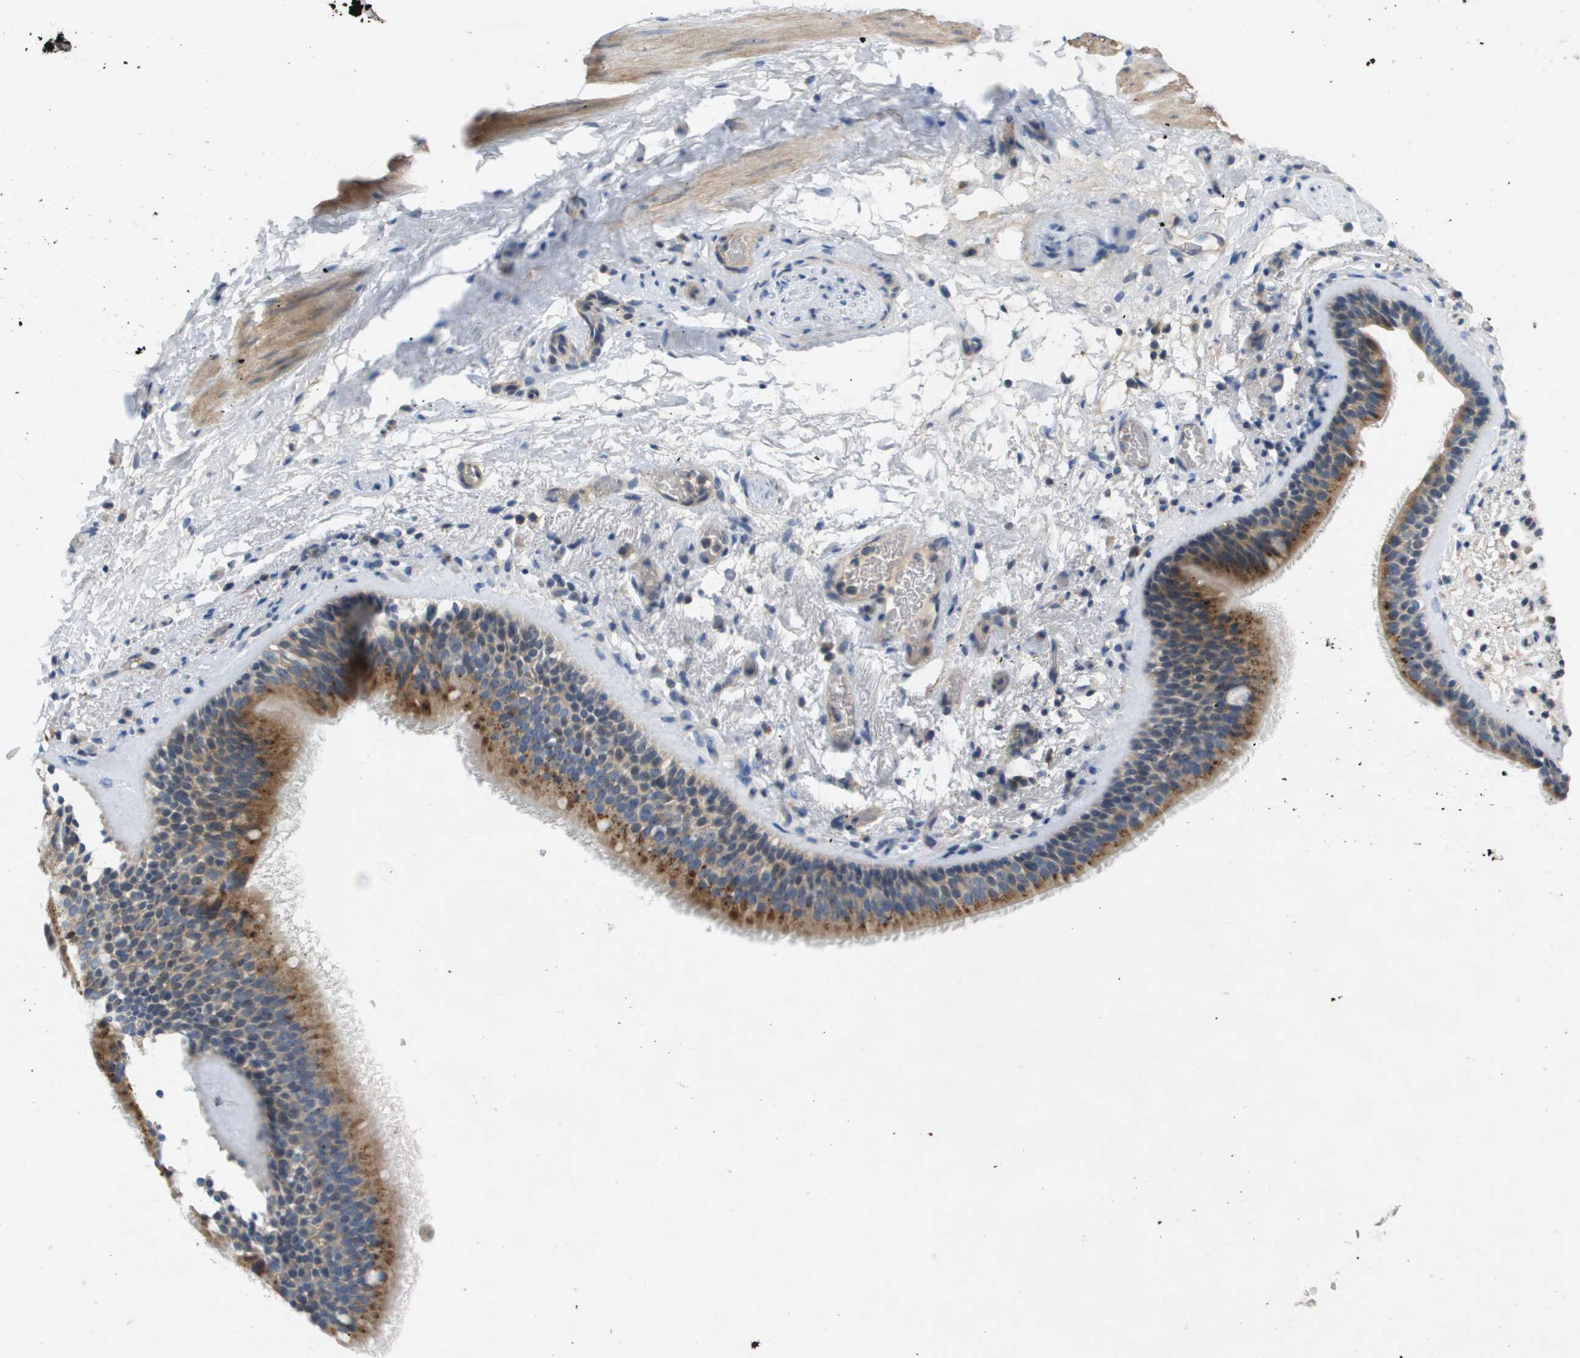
{"staining": {"intensity": "moderate", "quantity": ">75%", "location": "cytoplasmic/membranous"}, "tissue": "bronchus", "cell_type": "Respiratory epithelial cells", "image_type": "normal", "snomed": [{"axis": "morphology", "description": "Normal tissue, NOS"}, {"axis": "topography", "description": "Cartilage tissue"}], "caption": "Immunohistochemical staining of benign bronchus shows medium levels of moderate cytoplasmic/membranous expression in approximately >75% of respiratory epithelial cells. Nuclei are stained in blue.", "gene": "B3GNT5", "patient": {"sex": "female", "age": 63}}